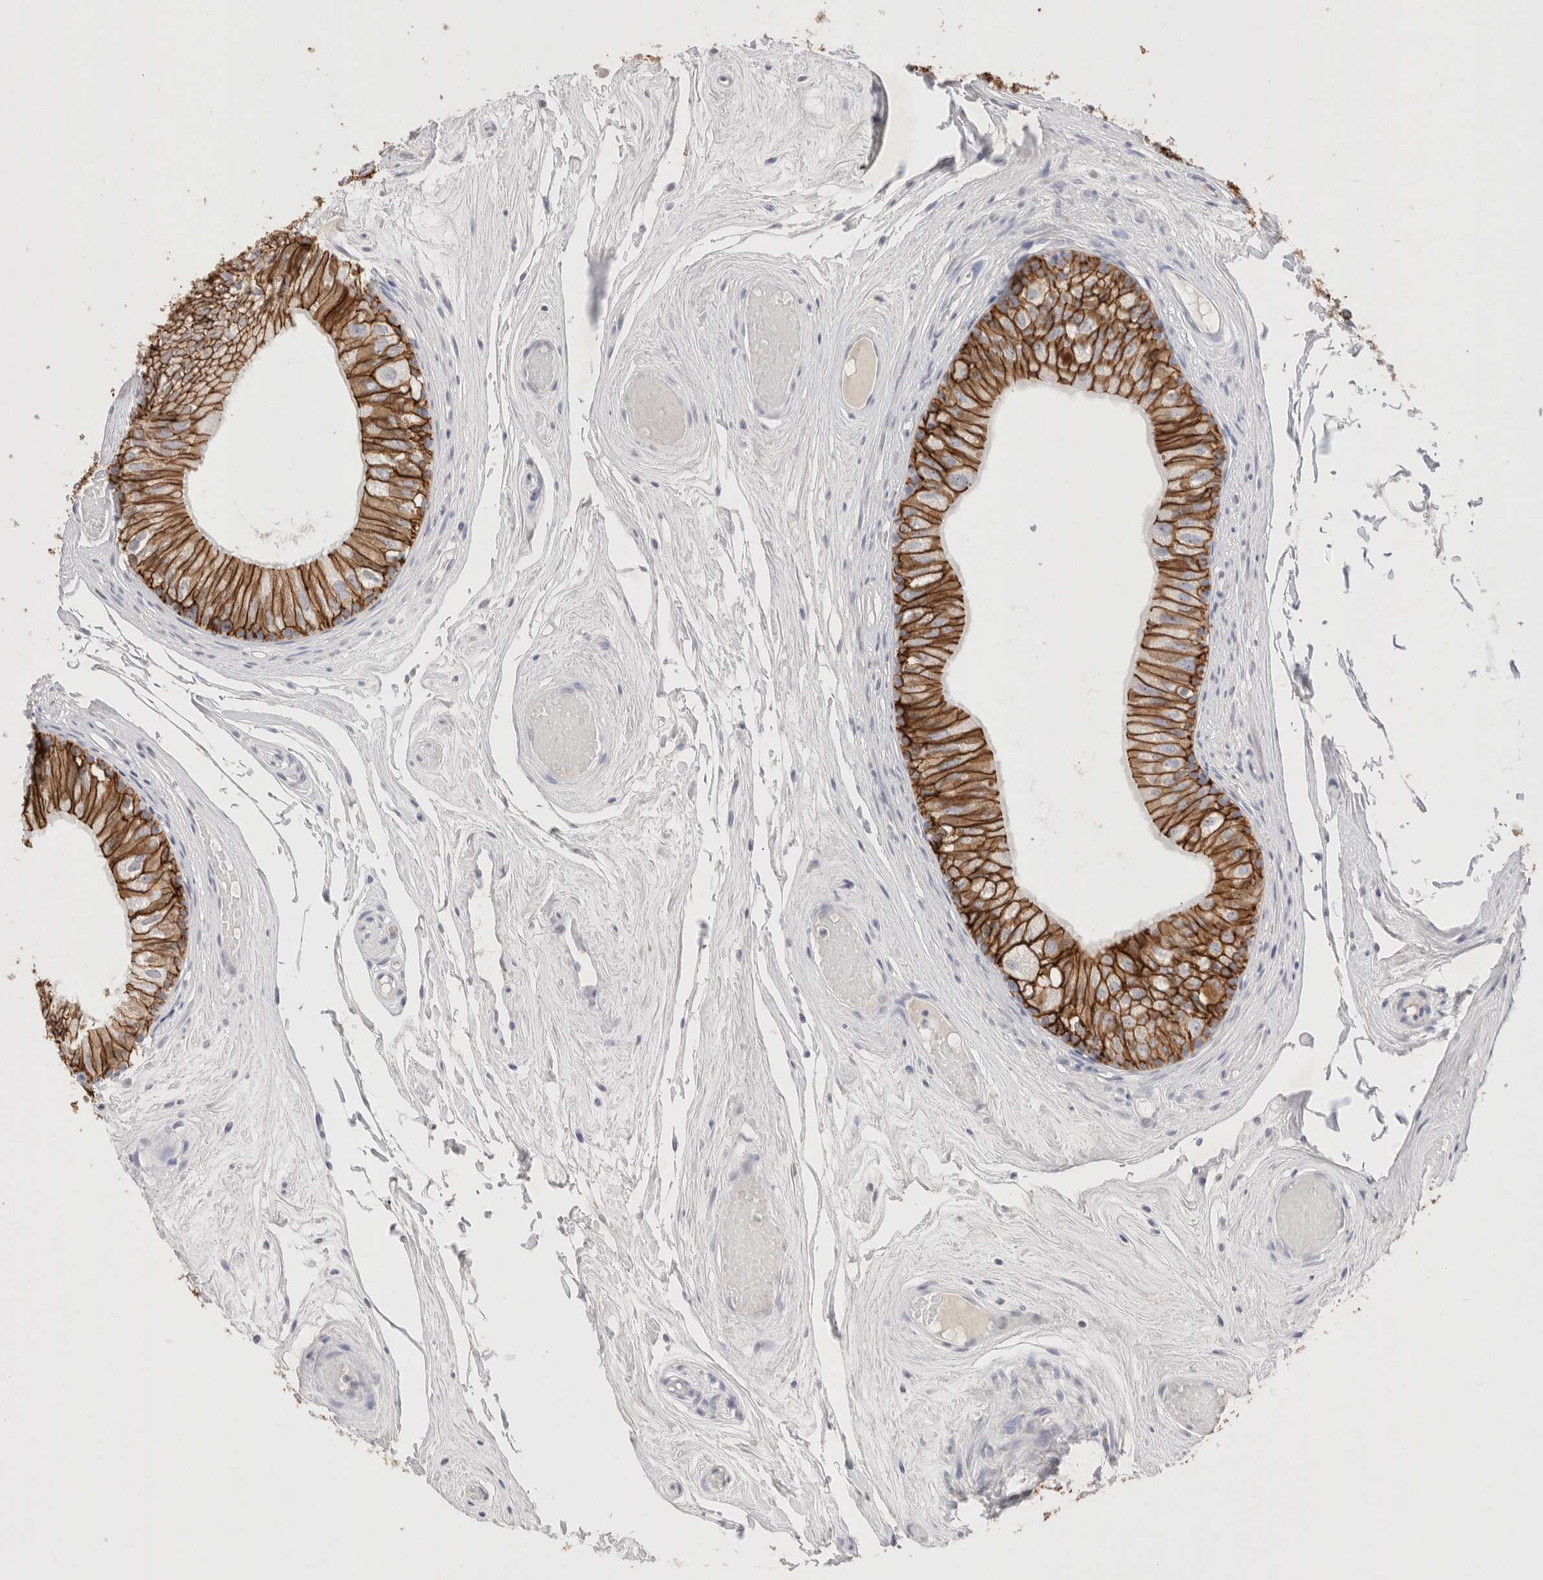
{"staining": {"intensity": "strong", "quantity": ">75%", "location": "cytoplasmic/membranous"}, "tissue": "epididymis", "cell_type": "Glandular cells", "image_type": "normal", "snomed": [{"axis": "morphology", "description": "Normal tissue, NOS"}, {"axis": "topography", "description": "Epididymis"}], "caption": "Brown immunohistochemical staining in unremarkable human epididymis demonstrates strong cytoplasmic/membranous expression in approximately >75% of glandular cells. The protein is stained brown, and the nuclei are stained in blue (DAB IHC with brightfield microscopy, high magnification).", "gene": "EPCAM", "patient": {"sex": "male", "age": 79}}